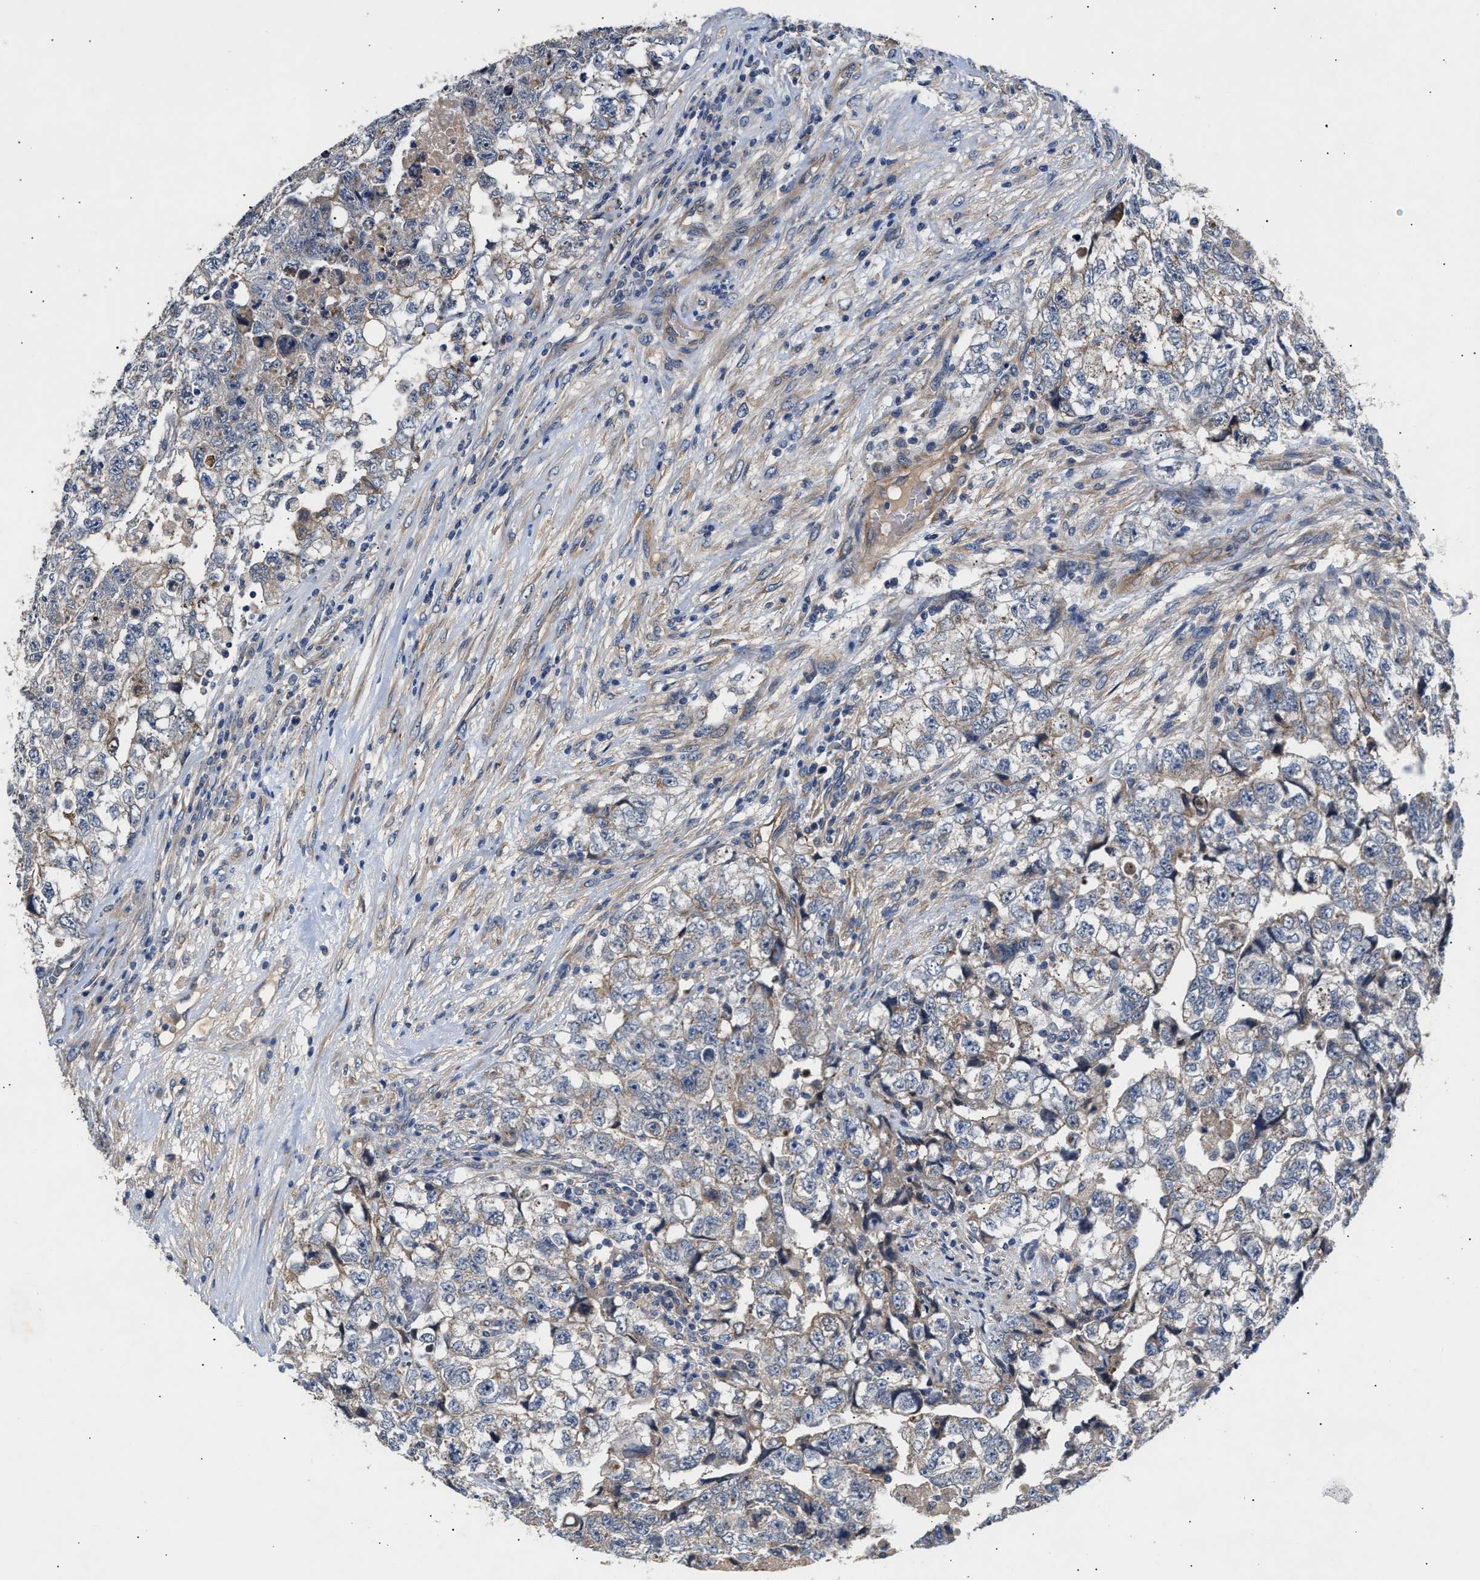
{"staining": {"intensity": "weak", "quantity": "<25%", "location": "cytoplasmic/membranous"}, "tissue": "testis cancer", "cell_type": "Tumor cells", "image_type": "cancer", "snomed": [{"axis": "morphology", "description": "Carcinoma, Embryonal, NOS"}, {"axis": "topography", "description": "Testis"}], "caption": "Immunohistochemical staining of human embryonal carcinoma (testis) displays no significant positivity in tumor cells.", "gene": "CCDC146", "patient": {"sex": "male", "age": 36}}